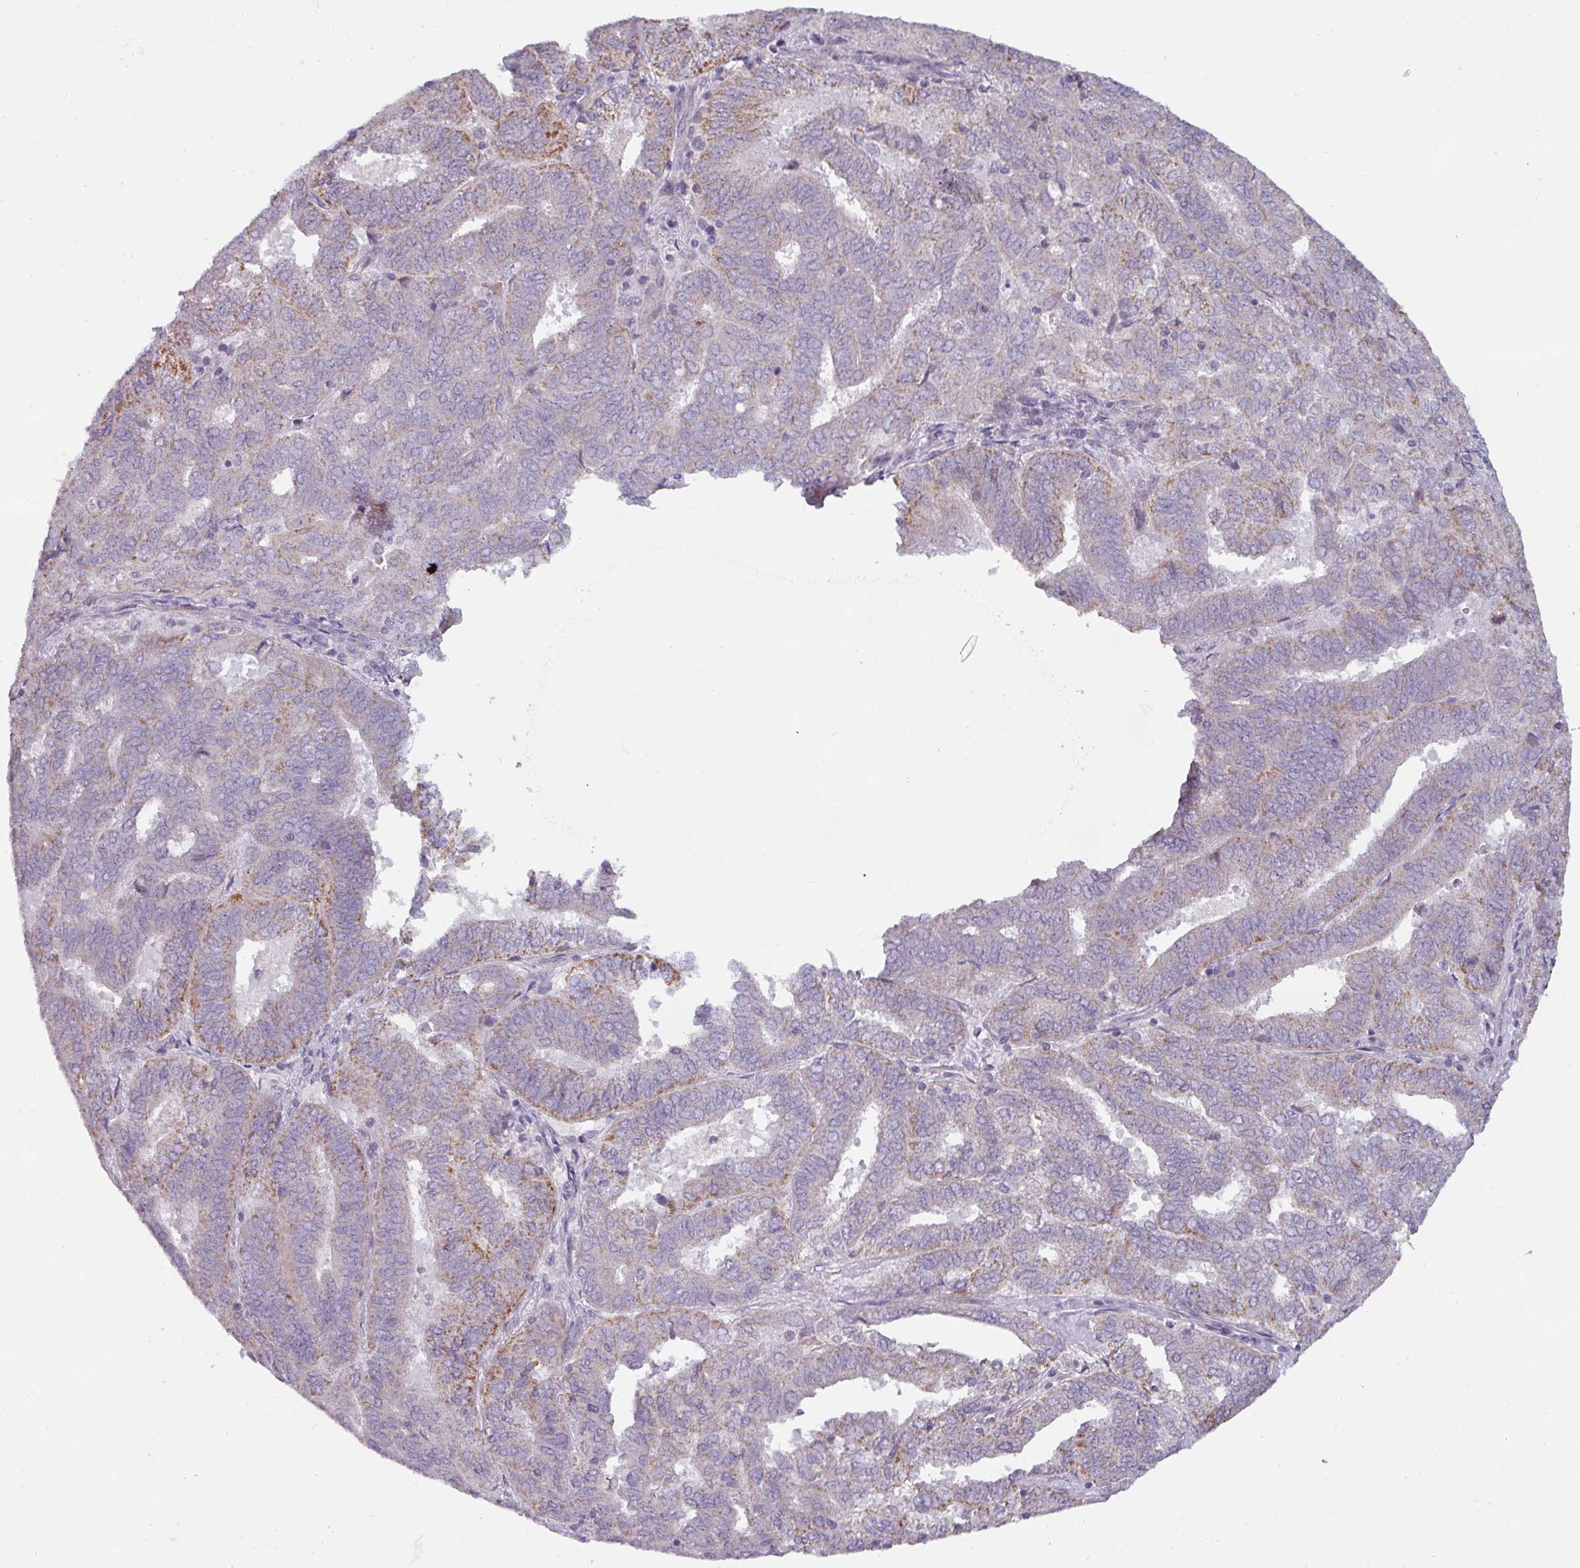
{"staining": {"intensity": "moderate", "quantity": "<25%", "location": "cytoplasmic/membranous"}, "tissue": "endometrial cancer", "cell_type": "Tumor cells", "image_type": "cancer", "snomed": [{"axis": "morphology", "description": "Adenocarcinoma, NOS"}, {"axis": "topography", "description": "Endometrium"}], "caption": "This is a photomicrograph of immunohistochemistry staining of endometrial cancer (adenocarcinoma), which shows moderate expression in the cytoplasmic/membranous of tumor cells.", "gene": "C2orf68", "patient": {"sex": "female", "age": 72}}